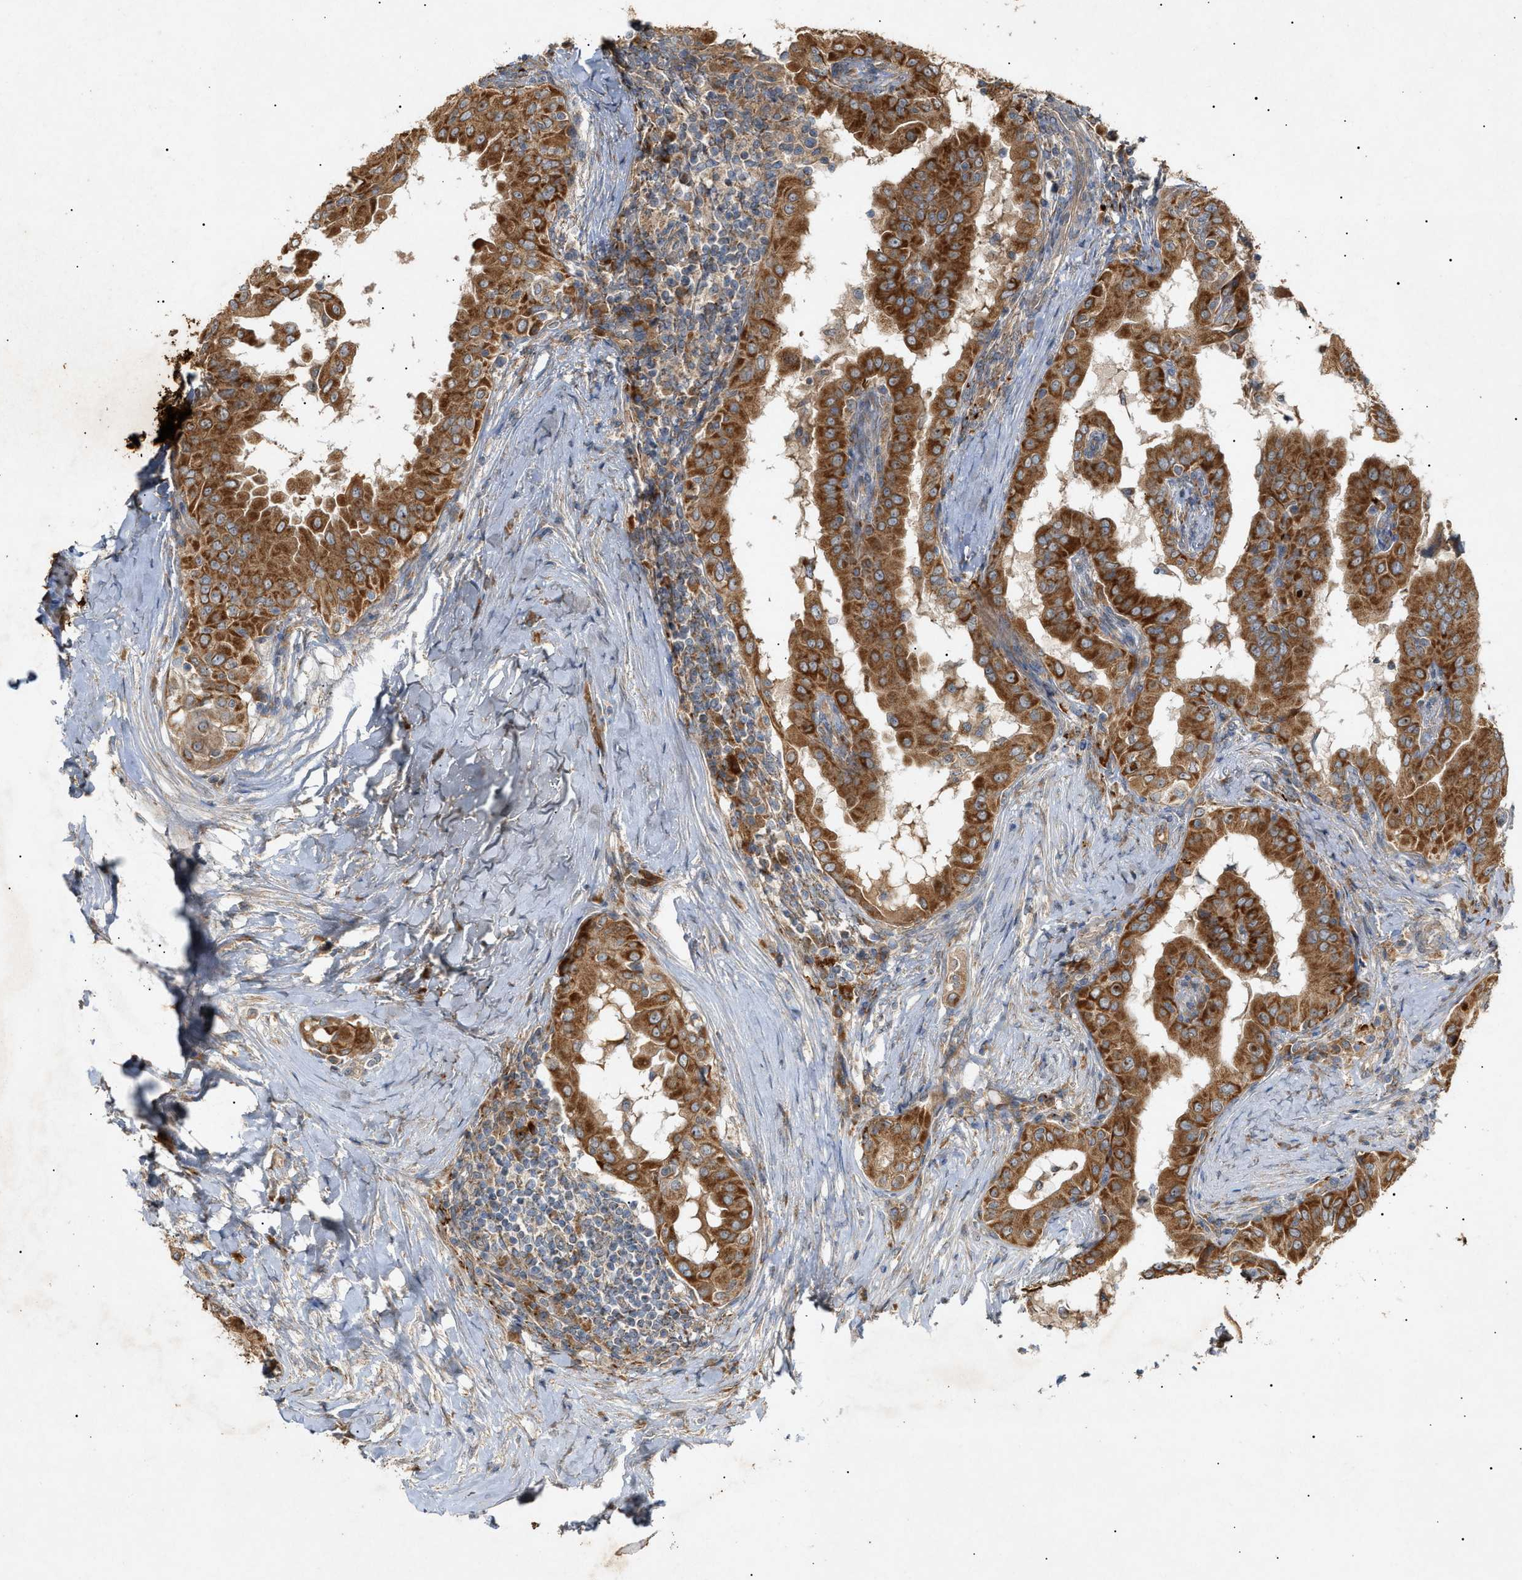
{"staining": {"intensity": "strong", "quantity": ">75%", "location": "cytoplasmic/membranous"}, "tissue": "thyroid cancer", "cell_type": "Tumor cells", "image_type": "cancer", "snomed": [{"axis": "morphology", "description": "Papillary adenocarcinoma, NOS"}, {"axis": "topography", "description": "Thyroid gland"}], "caption": "An immunohistochemistry histopathology image of tumor tissue is shown. Protein staining in brown labels strong cytoplasmic/membranous positivity in thyroid cancer (papillary adenocarcinoma) within tumor cells. Immunohistochemistry stains the protein in brown and the nuclei are stained blue.", "gene": "MTCH1", "patient": {"sex": "male", "age": 33}}